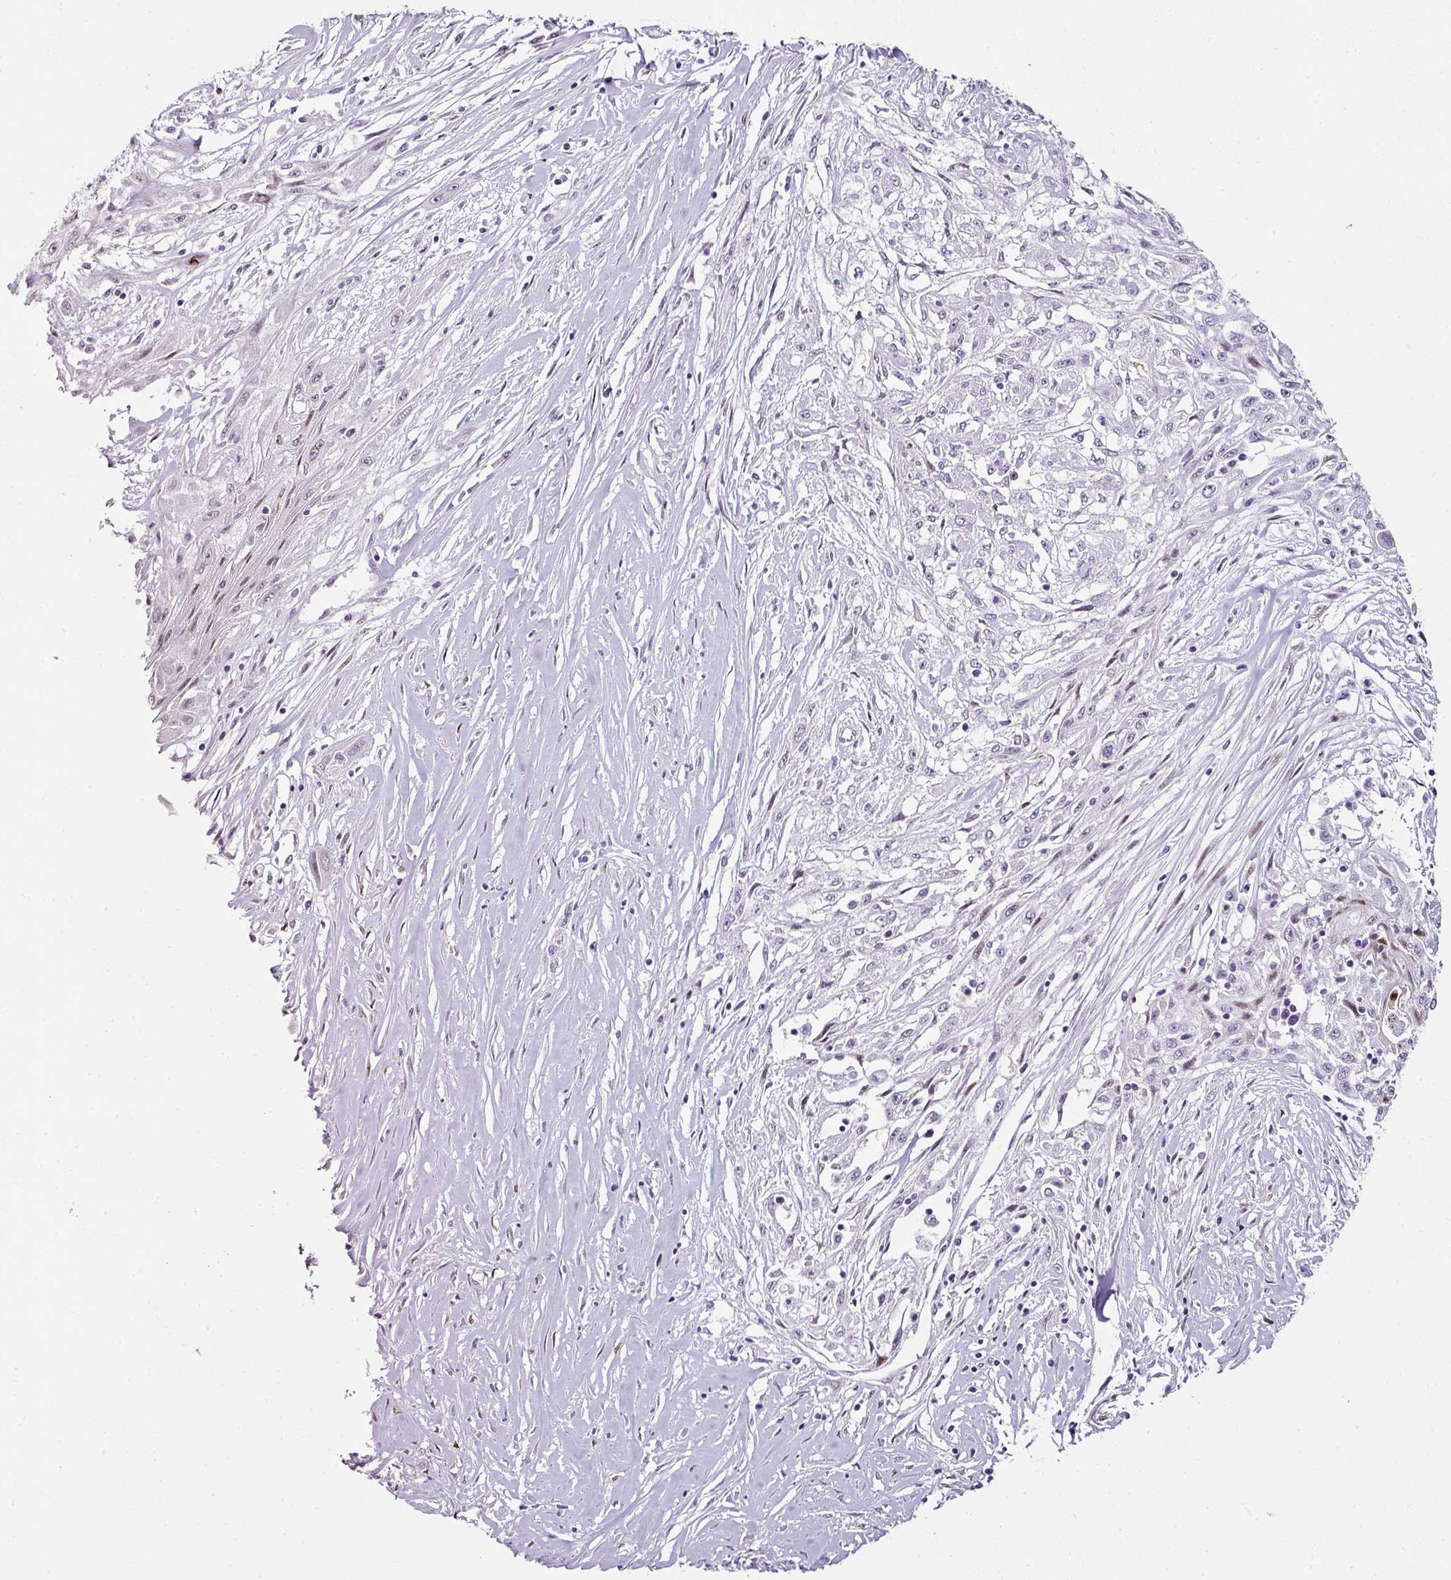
{"staining": {"intensity": "negative", "quantity": "none", "location": "none"}, "tissue": "skin cancer", "cell_type": "Tumor cells", "image_type": "cancer", "snomed": [{"axis": "morphology", "description": "Squamous cell carcinoma, NOS"}, {"axis": "morphology", "description": "Squamous cell carcinoma, metastatic, NOS"}, {"axis": "topography", "description": "Skin"}, {"axis": "topography", "description": "Lymph node"}], "caption": "A high-resolution image shows immunohistochemistry (IHC) staining of skin metastatic squamous cell carcinoma, which reveals no significant positivity in tumor cells. (Stains: DAB immunohistochemistry (IHC) with hematoxylin counter stain, Microscopy: brightfield microscopy at high magnification).", "gene": "TRA2A", "patient": {"sex": "male", "age": 75}}